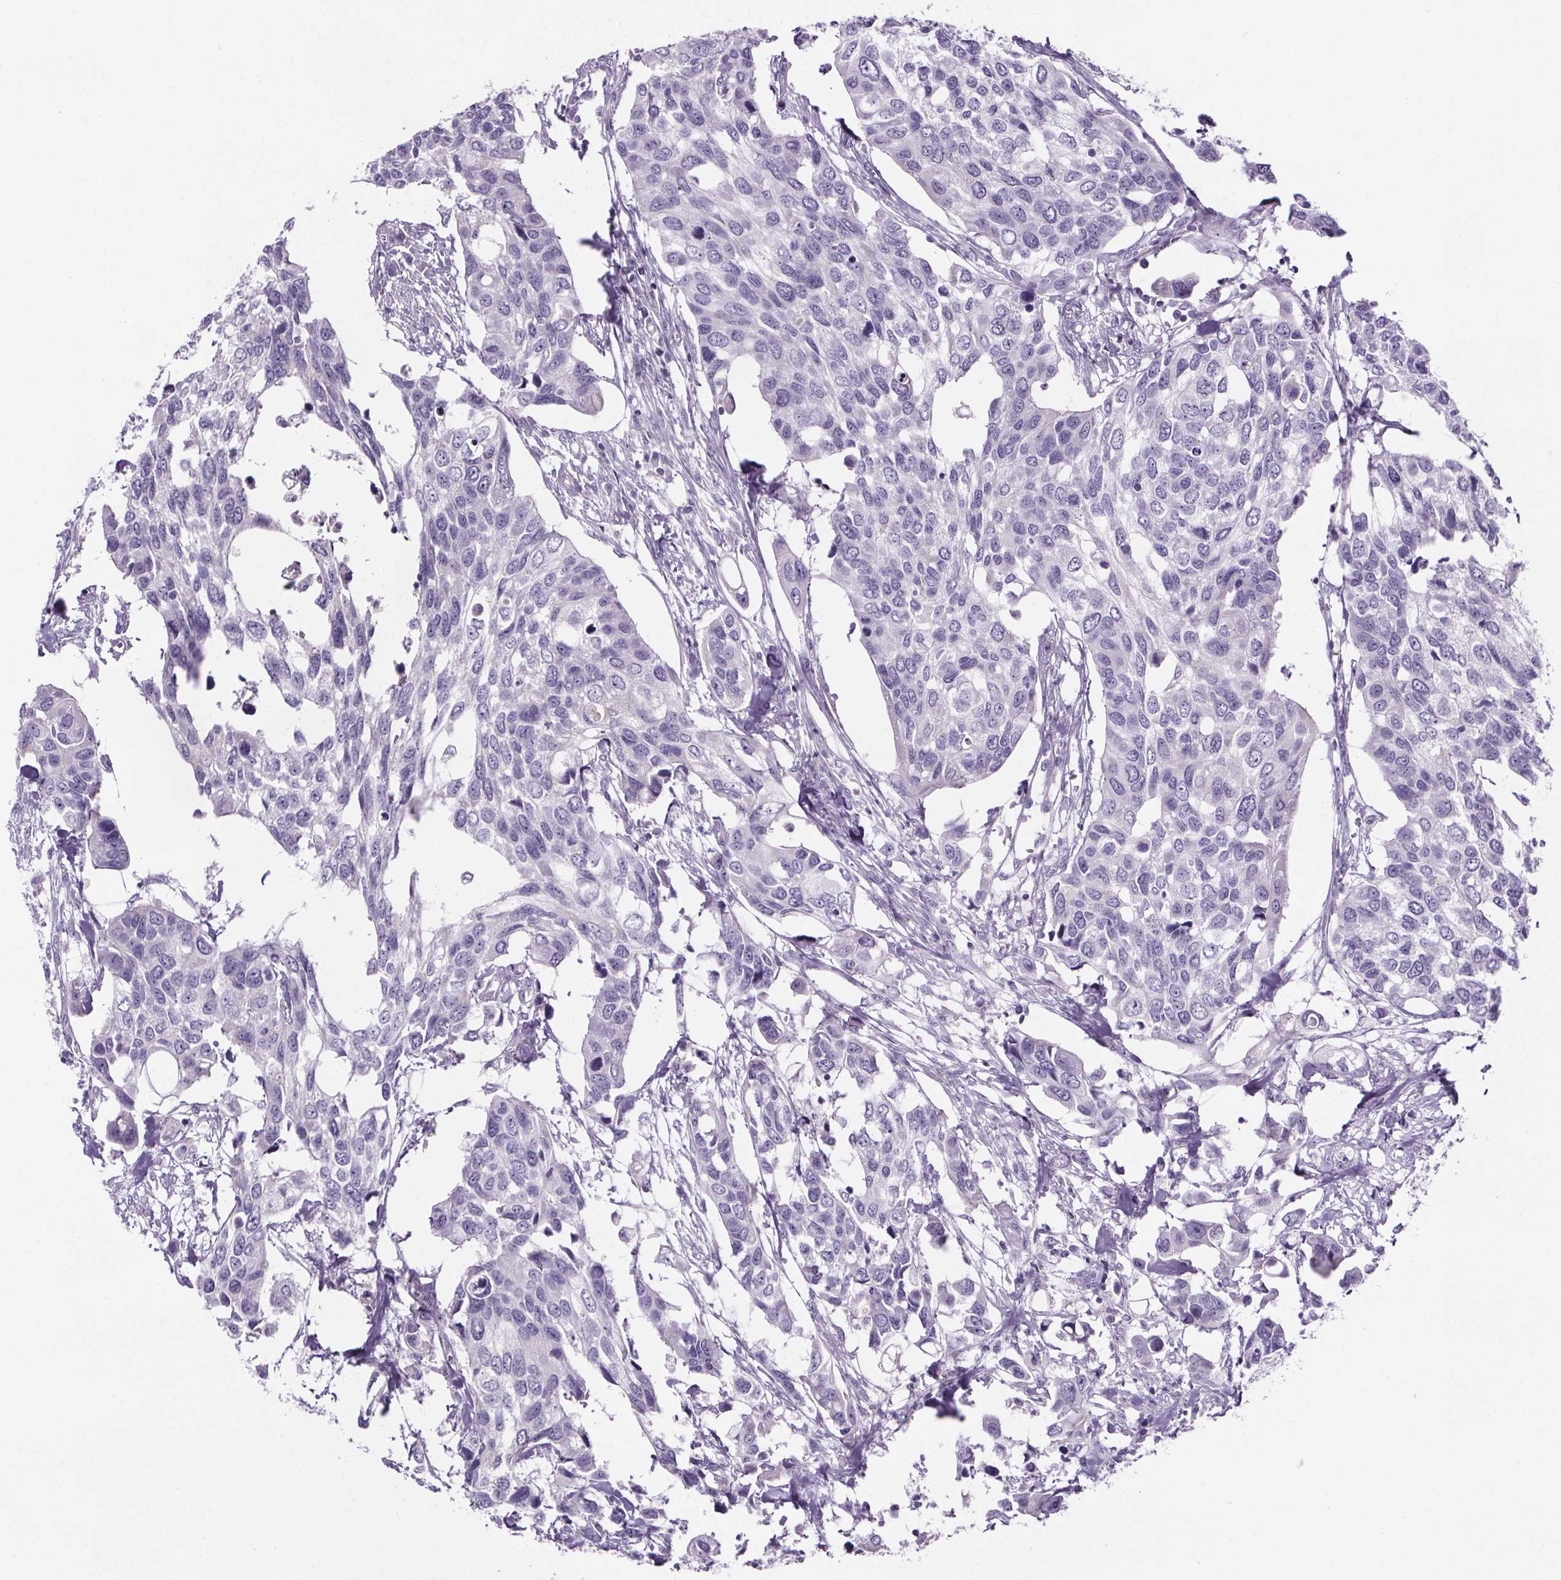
{"staining": {"intensity": "negative", "quantity": "none", "location": "none"}, "tissue": "urothelial cancer", "cell_type": "Tumor cells", "image_type": "cancer", "snomed": [{"axis": "morphology", "description": "Urothelial carcinoma, High grade"}, {"axis": "topography", "description": "Urinary bladder"}], "caption": "This is a micrograph of immunohistochemistry (IHC) staining of urothelial cancer, which shows no positivity in tumor cells.", "gene": "CUBN", "patient": {"sex": "male", "age": 60}}